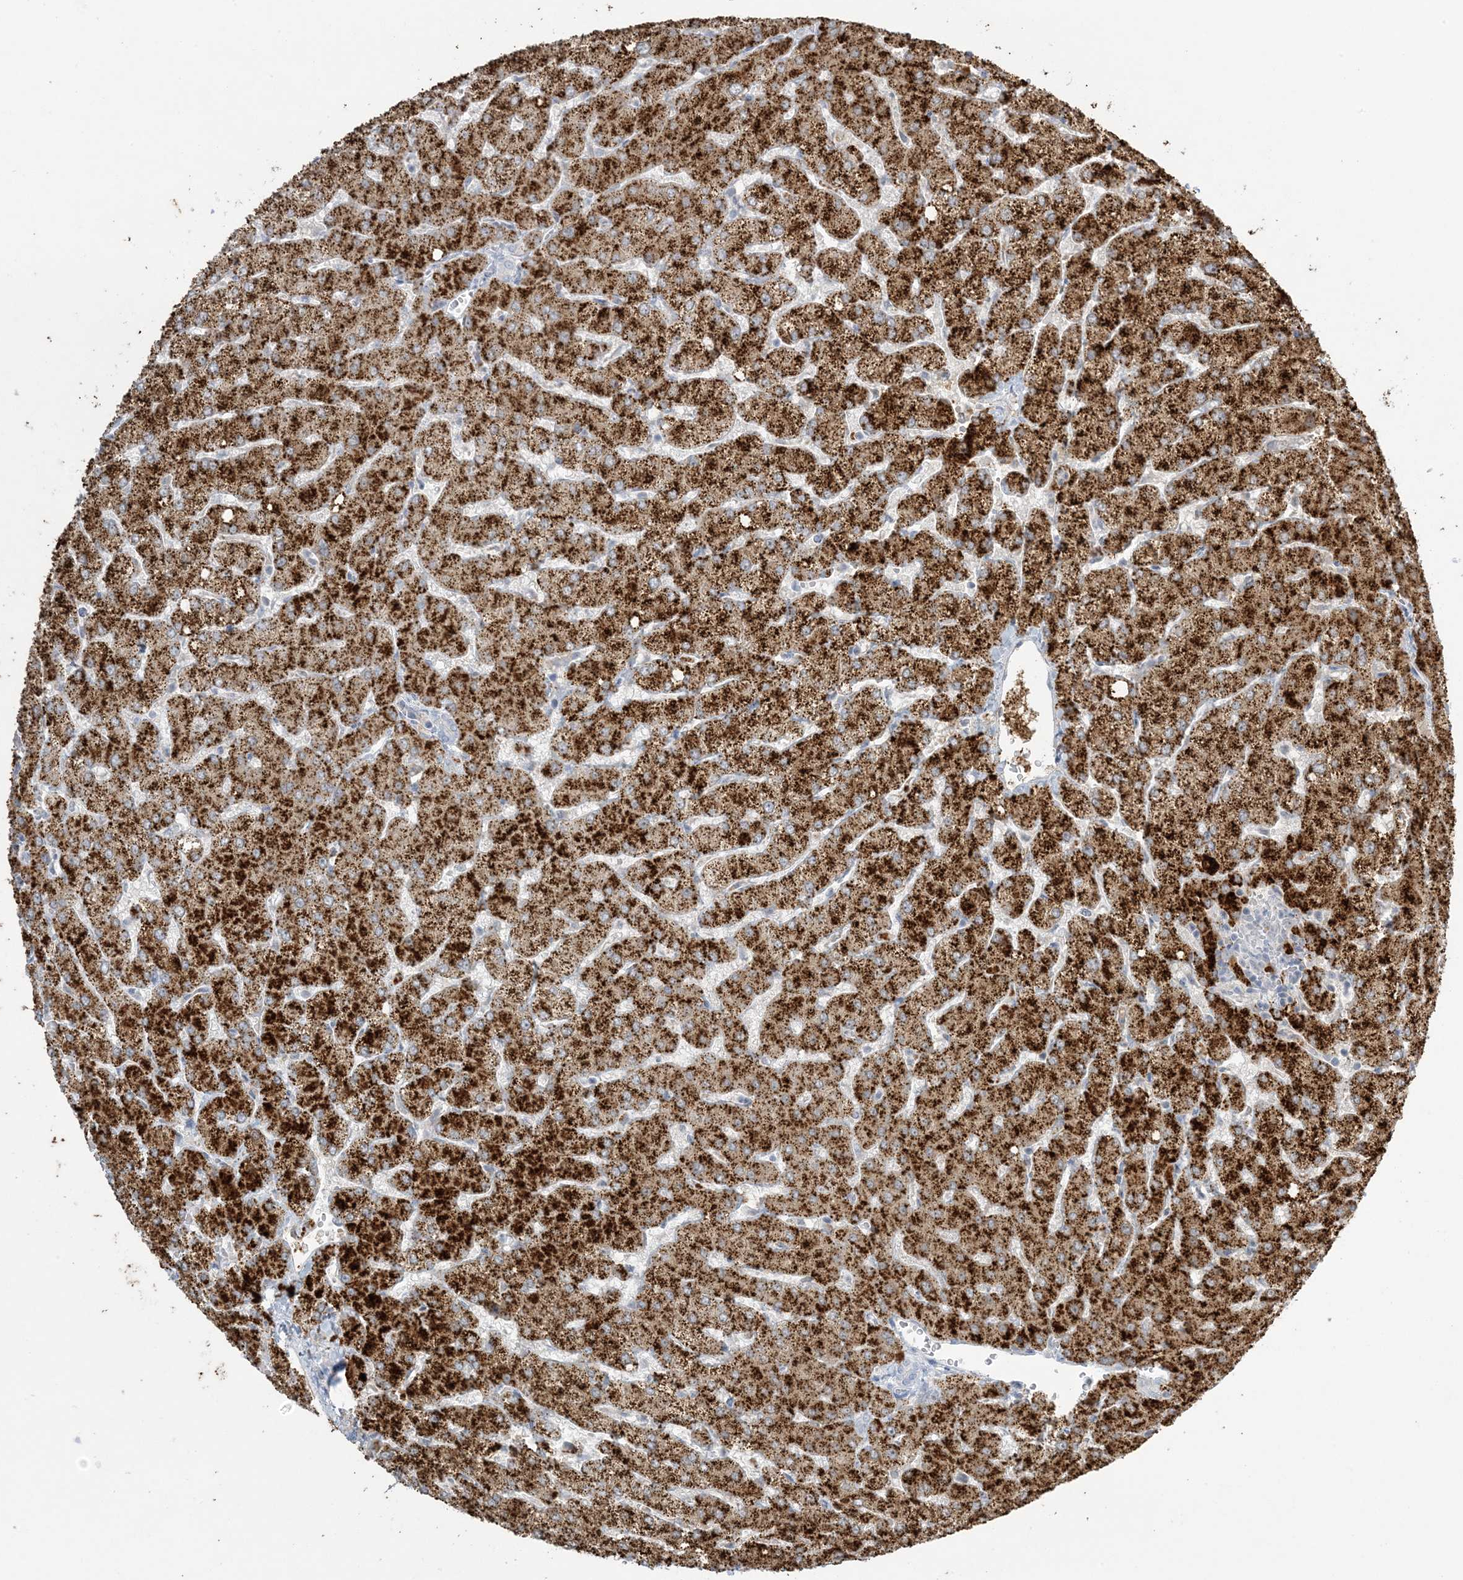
{"staining": {"intensity": "negative", "quantity": "none", "location": "none"}, "tissue": "liver", "cell_type": "Cholangiocytes", "image_type": "normal", "snomed": [{"axis": "morphology", "description": "Normal tissue, NOS"}, {"axis": "topography", "description": "Liver"}], "caption": "Protein analysis of normal liver reveals no significant staining in cholangiocytes. Nuclei are stained in blue.", "gene": "AGXT", "patient": {"sex": "female", "age": 54}}